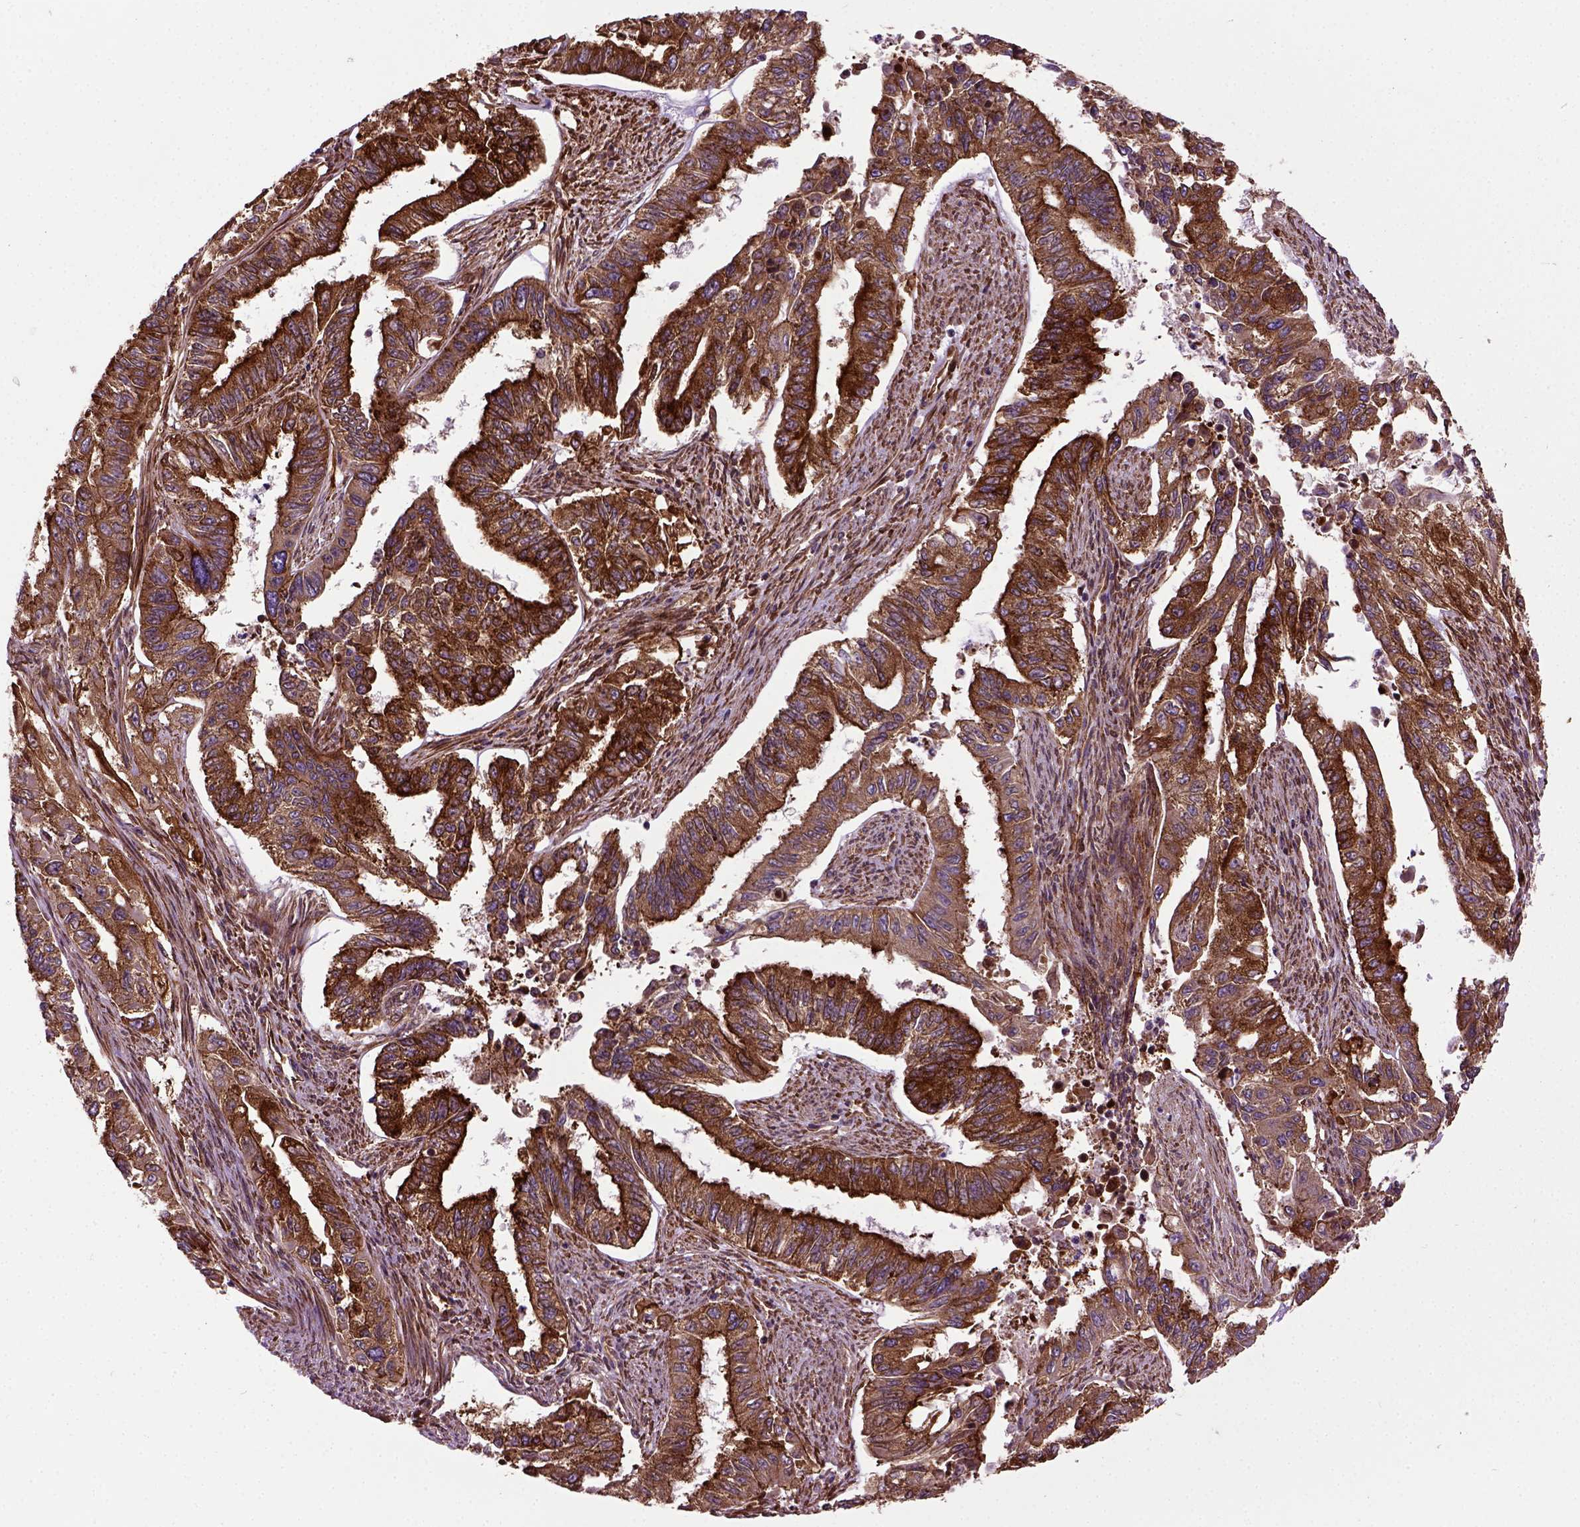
{"staining": {"intensity": "strong", "quantity": ">75%", "location": "cytoplasmic/membranous"}, "tissue": "endometrial cancer", "cell_type": "Tumor cells", "image_type": "cancer", "snomed": [{"axis": "morphology", "description": "Adenocarcinoma, NOS"}, {"axis": "topography", "description": "Uterus"}], "caption": "A high amount of strong cytoplasmic/membranous expression is present in about >75% of tumor cells in endometrial cancer (adenocarcinoma) tissue.", "gene": "CAPRIN1", "patient": {"sex": "female", "age": 59}}